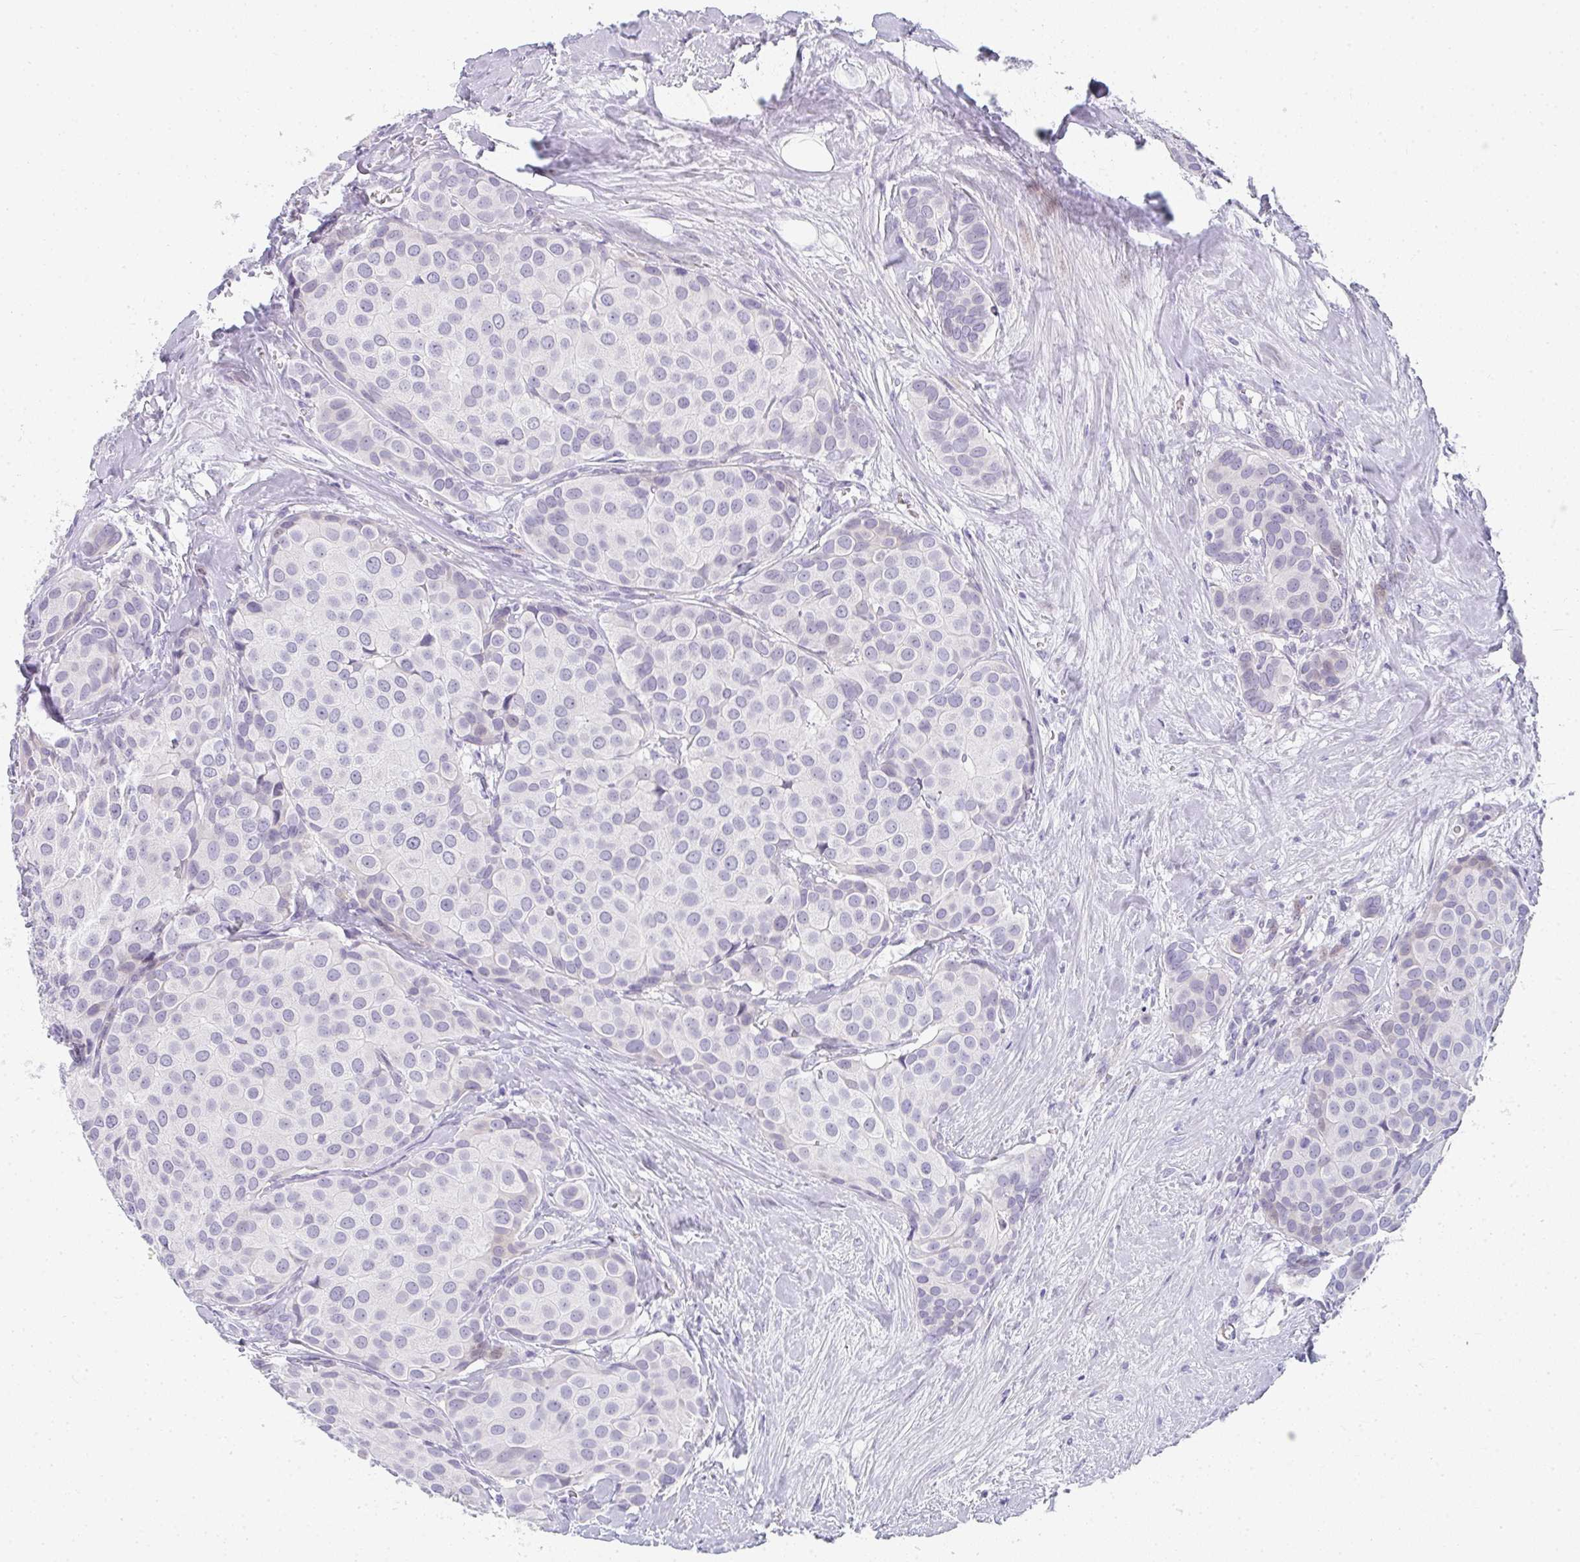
{"staining": {"intensity": "negative", "quantity": "none", "location": "none"}, "tissue": "breast cancer", "cell_type": "Tumor cells", "image_type": "cancer", "snomed": [{"axis": "morphology", "description": "Duct carcinoma"}, {"axis": "topography", "description": "Breast"}], "caption": "IHC image of breast infiltrating ductal carcinoma stained for a protein (brown), which displays no staining in tumor cells.", "gene": "NEU2", "patient": {"sex": "female", "age": 70}}